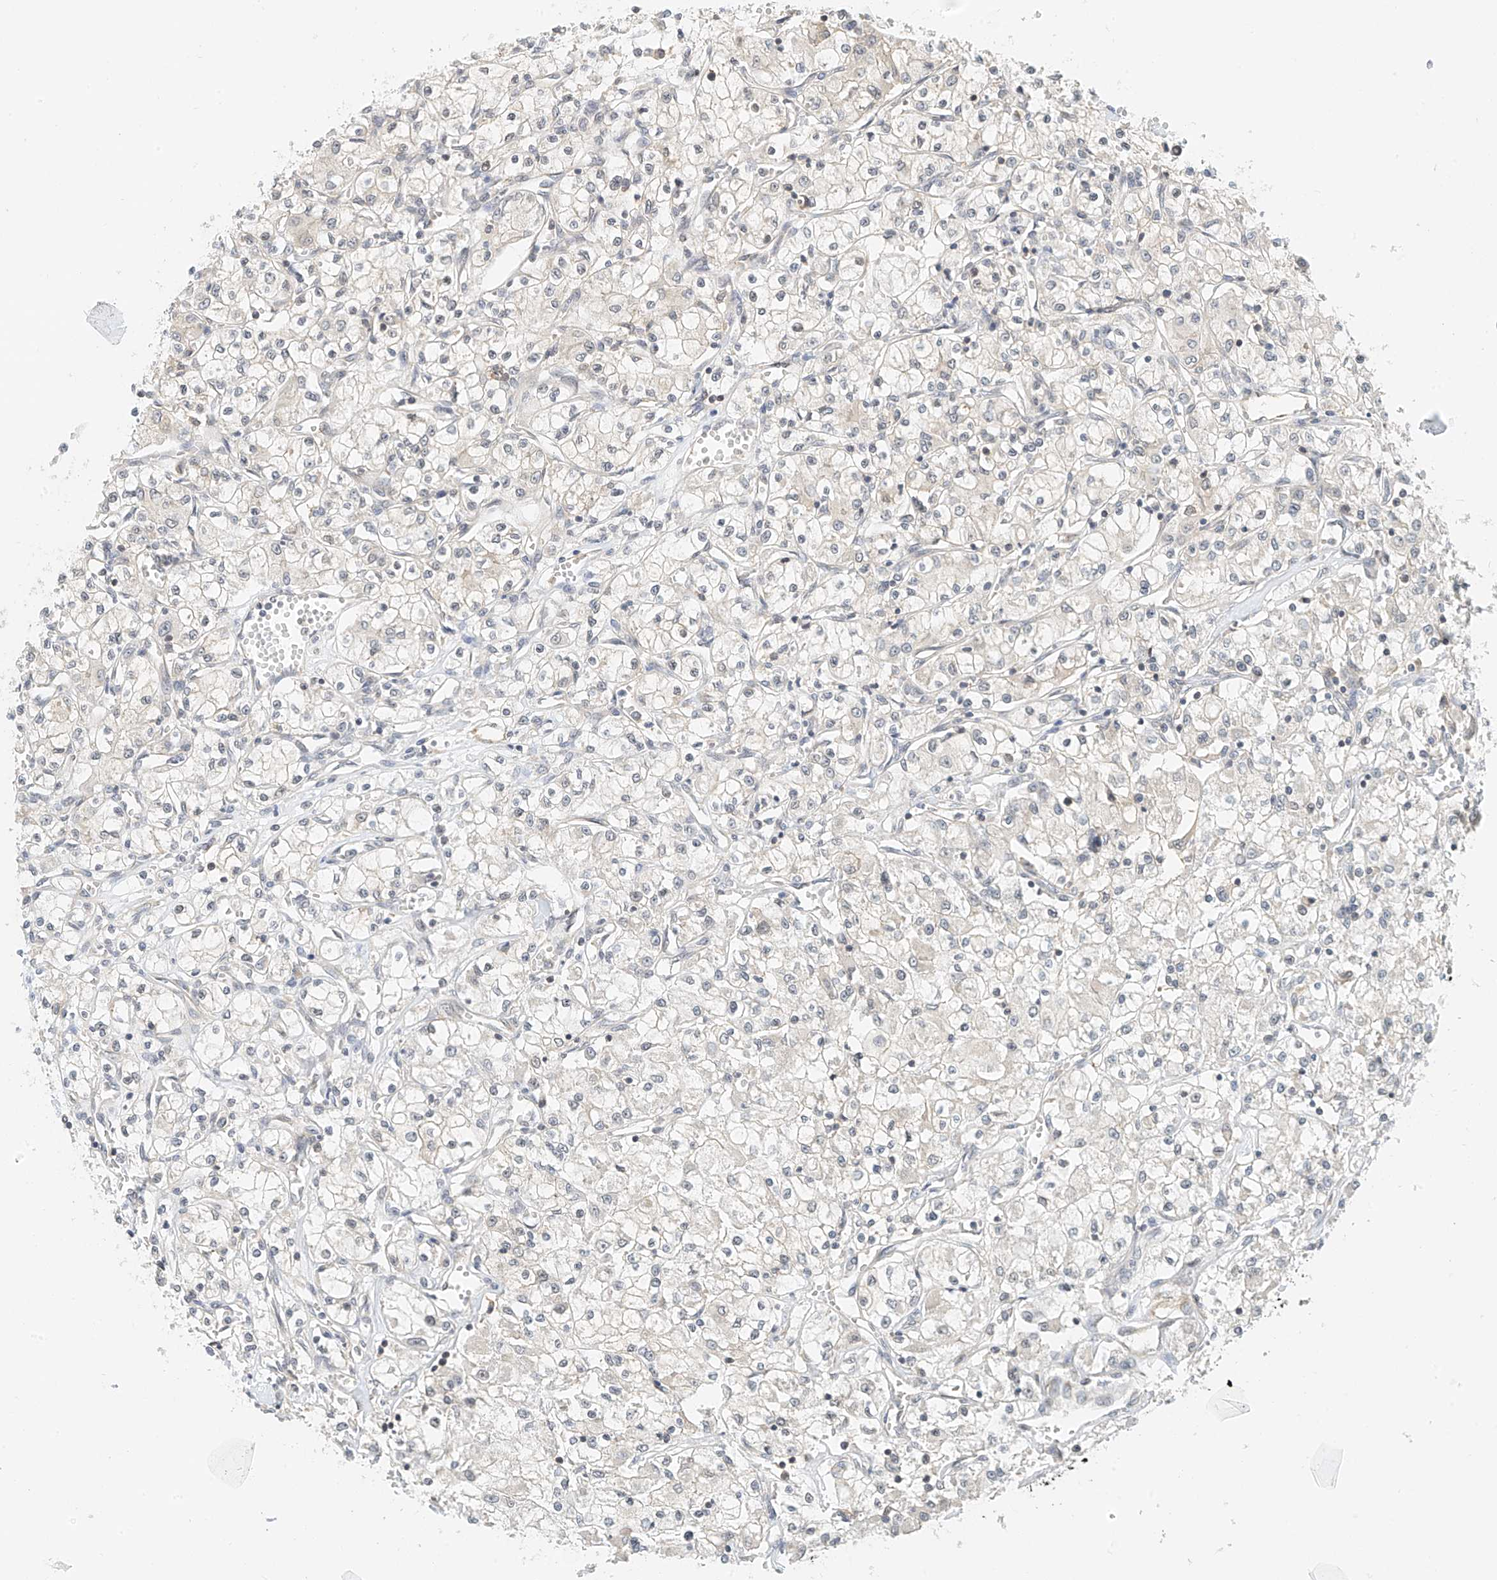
{"staining": {"intensity": "negative", "quantity": "none", "location": "none"}, "tissue": "renal cancer", "cell_type": "Tumor cells", "image_type": "cancer", "snomed": [{"axis": "morphology", "description": "Adenocarcinoma, NOS"}, {"axis": "topography", "description": "Kidney"}], "caption": "Tumor cells are negative for brown protein staining in renal adenocarcinoma.", "gene": "PPA2", "patient": {"sex": "female", "age": 59}}